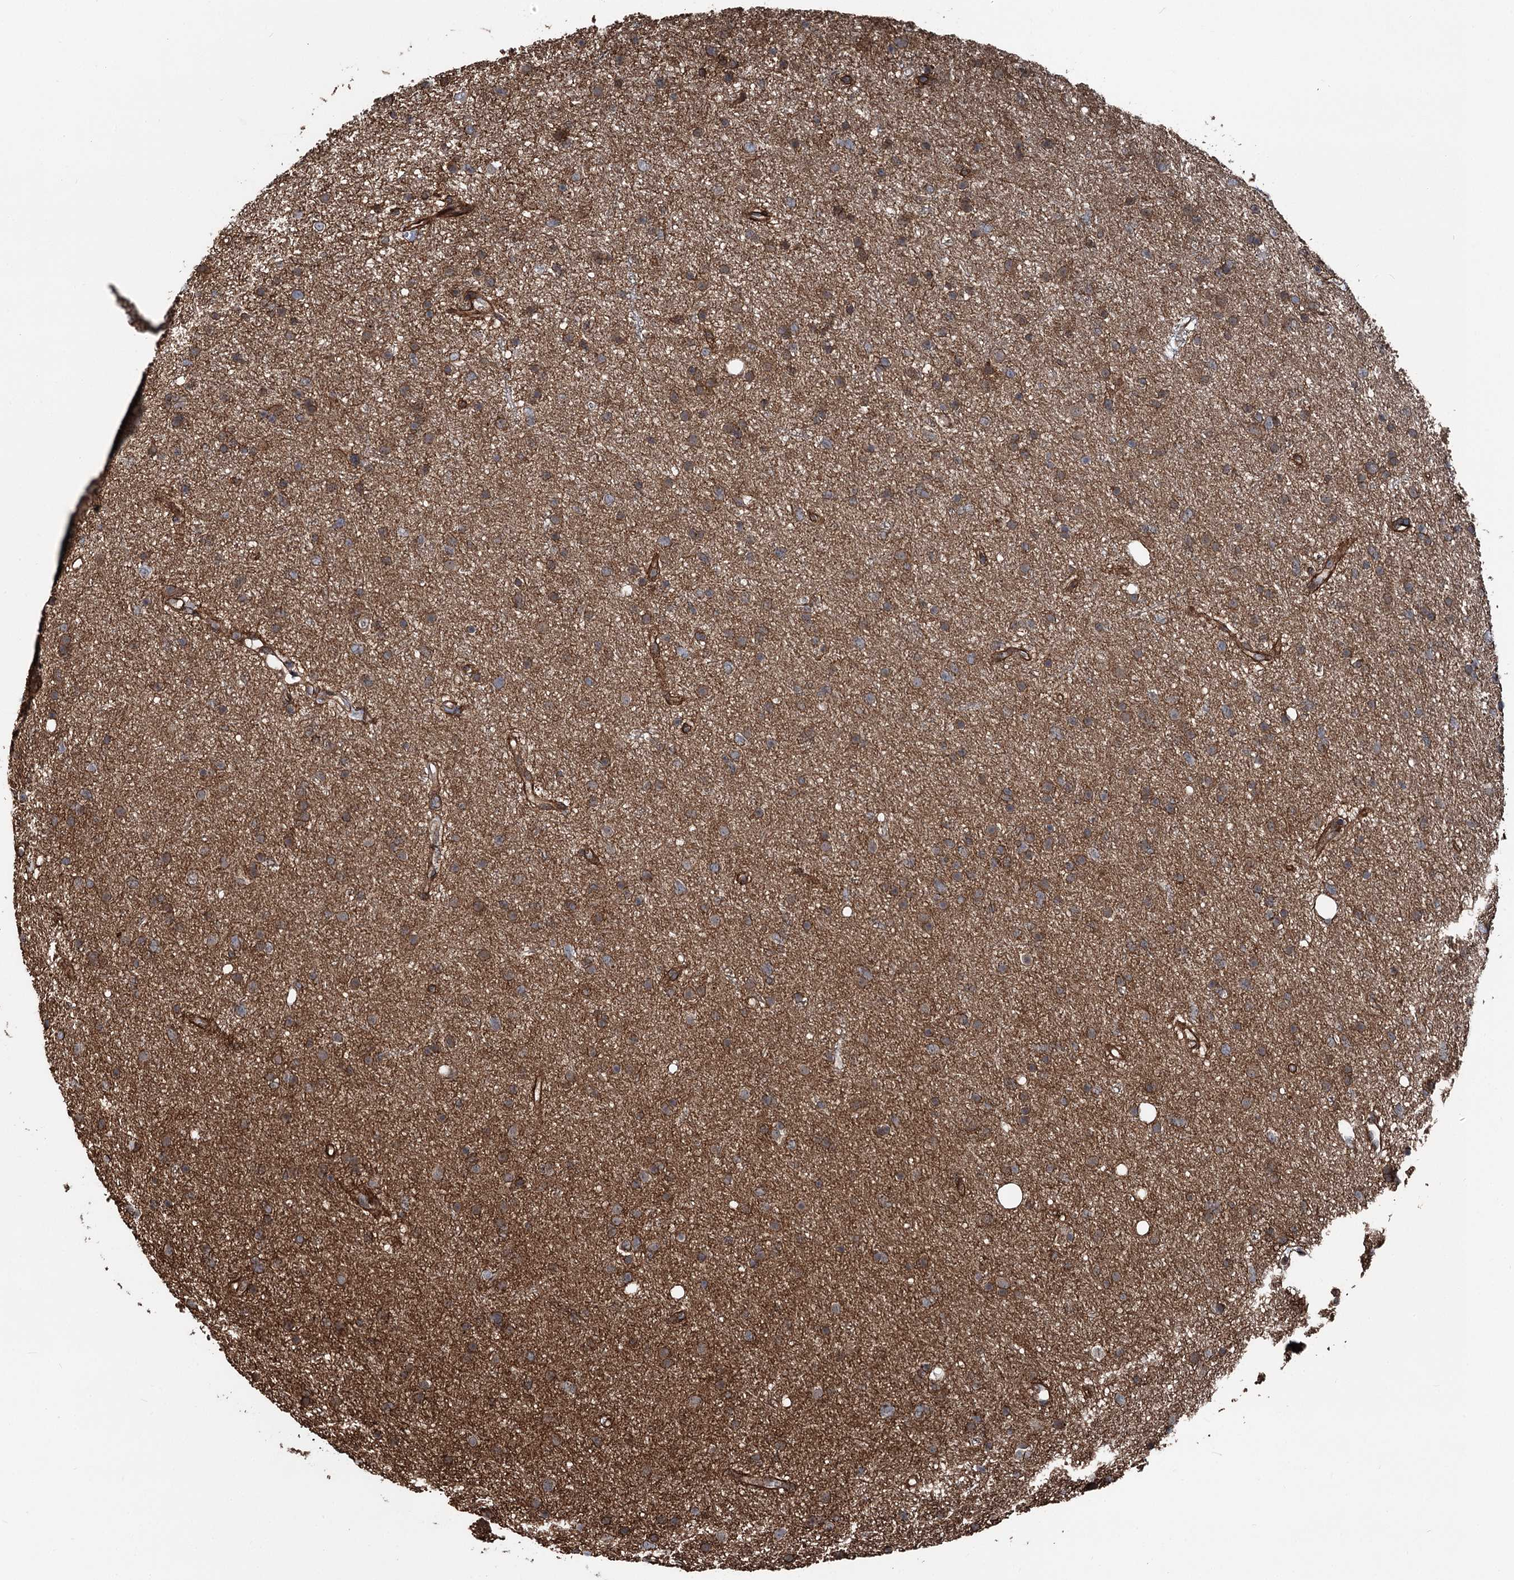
{"staining": {"intensity": "moderate", "quantity": ">75%", "location": "cytoplasmic/membranous"}, "tissue": "glioma", "cell_type": "Tumor cells", "image_type": "cancer", "snomed": [{"axis": "morphology", "description": "Glioma, malignant, Low grade"}, {"axis": "topography", "description": "Cerebral cortex"}], "caption": "Immunohistochemical staining of malignant glioma (low-grade) exhibits medium levels of moderate cytoplasmic/membranous protein expression in approximately >75% of tumor cells. The staining is performed using DAB (3,3'-diaminobenzidine) brown chromogen to label protein expression. The nuclei are counter-stained blue using hematoxylin.", "gene": "ITFG2", "patient": {"sex": "female", "age": 39}}